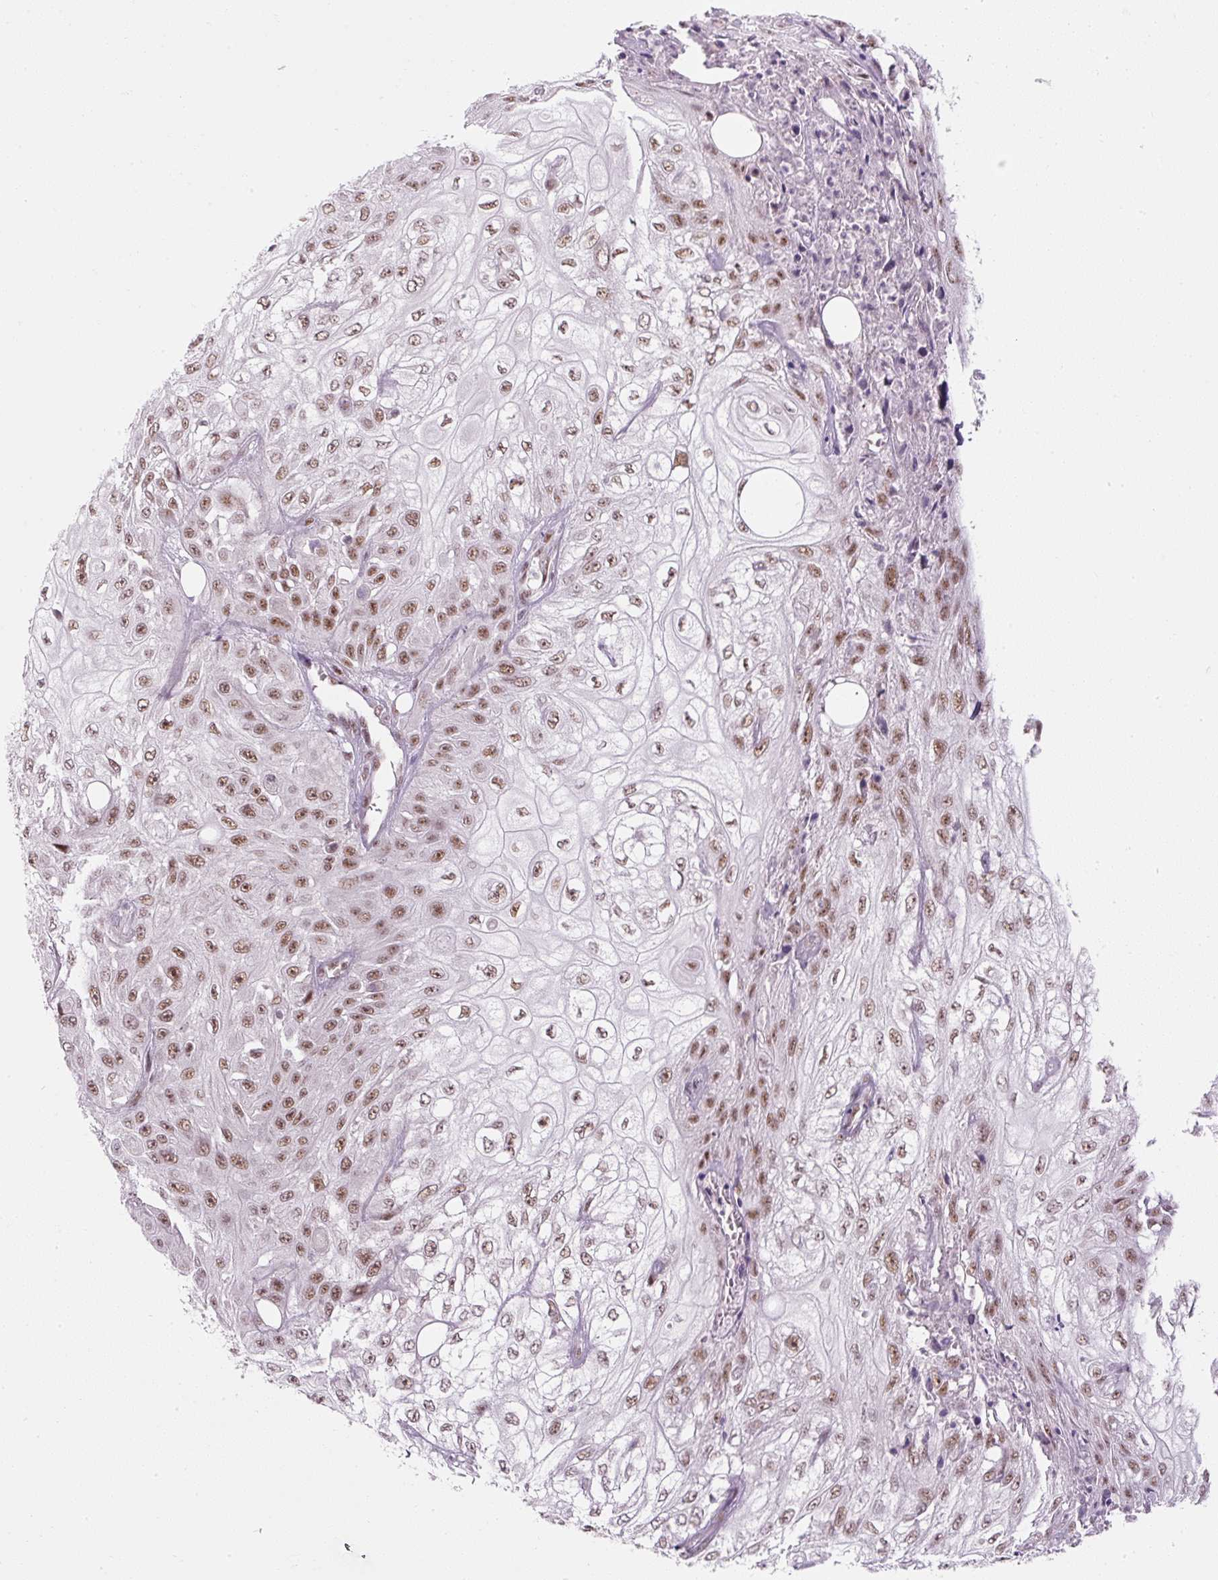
{"staining": {"intensity": "moderate", "quantity": ">75%", "location": "nuclear"}, "tissue": "skin cancer", "cell_type": "Tumor cells", "image_type": "cancer", "snomed": [{"axis": "morphology", "description": "Squamous cell carcinoma, NOS"}, {"axis": "morphology", "description": "Squamous cell carcinoma, metastatic, NOS"}, {"axis": "topography", "description": "Skin"}, {"axis": "topography", "description": "Lymph node"}], "caption": "The histopathology image demonstrates immunohistochemical staining of skin cancer (squamous cell carcinoma). There is moderate nuclear expression is identified in approximately >75% of tumor cells.", "gene": "U2AF2", "patient": {"sex": "male", "age": 75}}